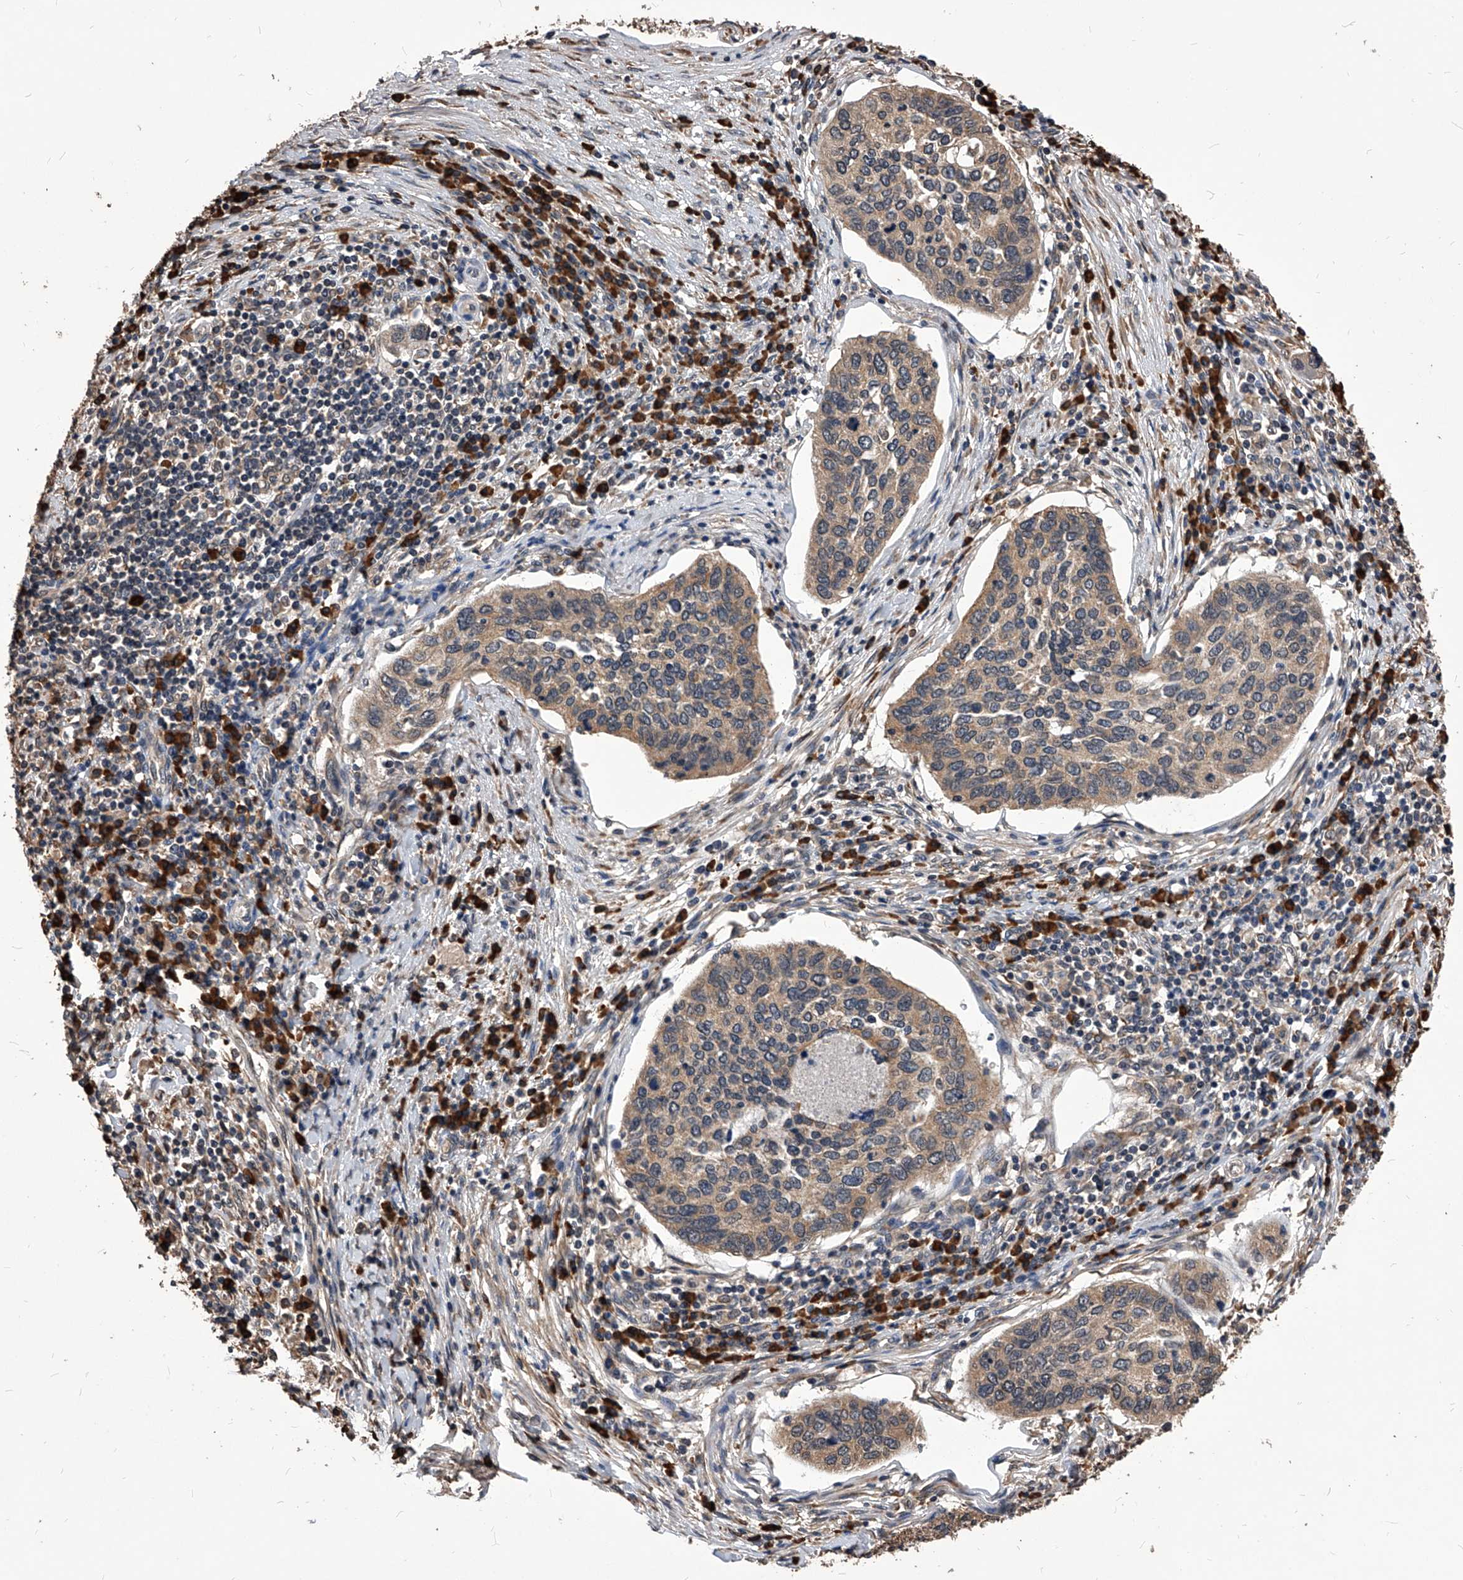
{"staining": {"intensity": "weak", "quantity": "25%-75%", "location": "cytoplasmic/membranous"}, "tissue": "cervical cancer", "cell_type": "Tumor cells", "image_type": "cancer", "snomed": [{"axis": "morphology", "description": "Squamous cell carcinoma, NOS"}, {"axis": "topography", "description": "Cervix"}], "caption": "There is low levels of weak cytoplasmic/membranous positivity in tumor cells of cervical cancer (squamous cell carcinoma), as demonstrated by immunohistochemical staining (brown color).", "gene": "ID1", "patient": {"sex": "female", "age": 38}}